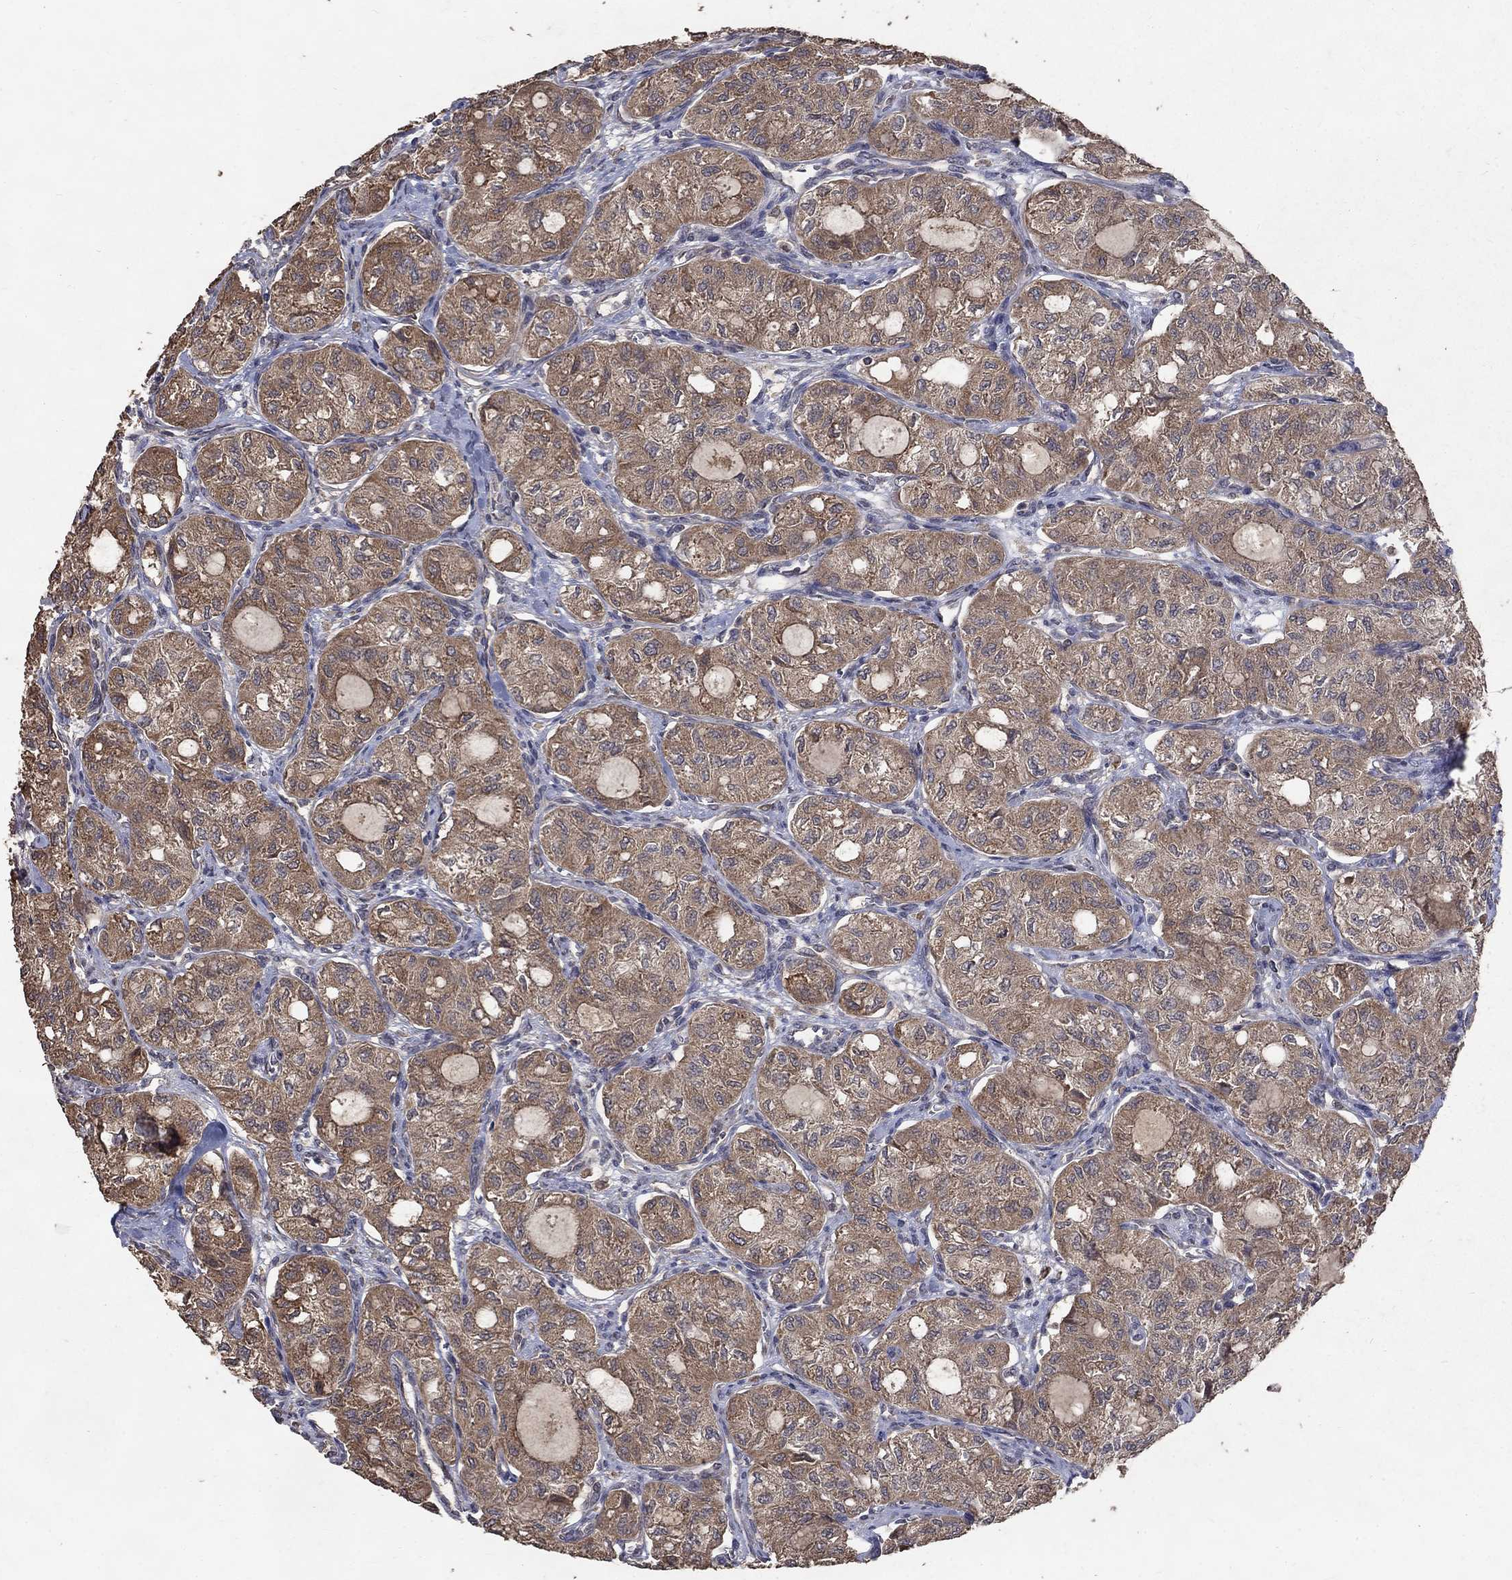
{"staining": {"intensity": "weak", "quantity": ">75%", "location": "cytoplasmic/membranous"}, "tissue": "thyroid cancer", "cell_type": "Tumor cells", "image_type": "cancer", "snomed": [{"axis": "morphology", "description": "Follicular adenoma carcinoma, NOS"}, {"axis": "topography", "description": "Thyroid gland"}], "caption": "A micrograph of human thyroid cancer (follicular adenoma carcinoma) stained for a protein shows weak cytoplasmic/membranous brown staining in tumor cells.", "gene": "C17orf75", "patient": {"sex": "male", "age": 75}}